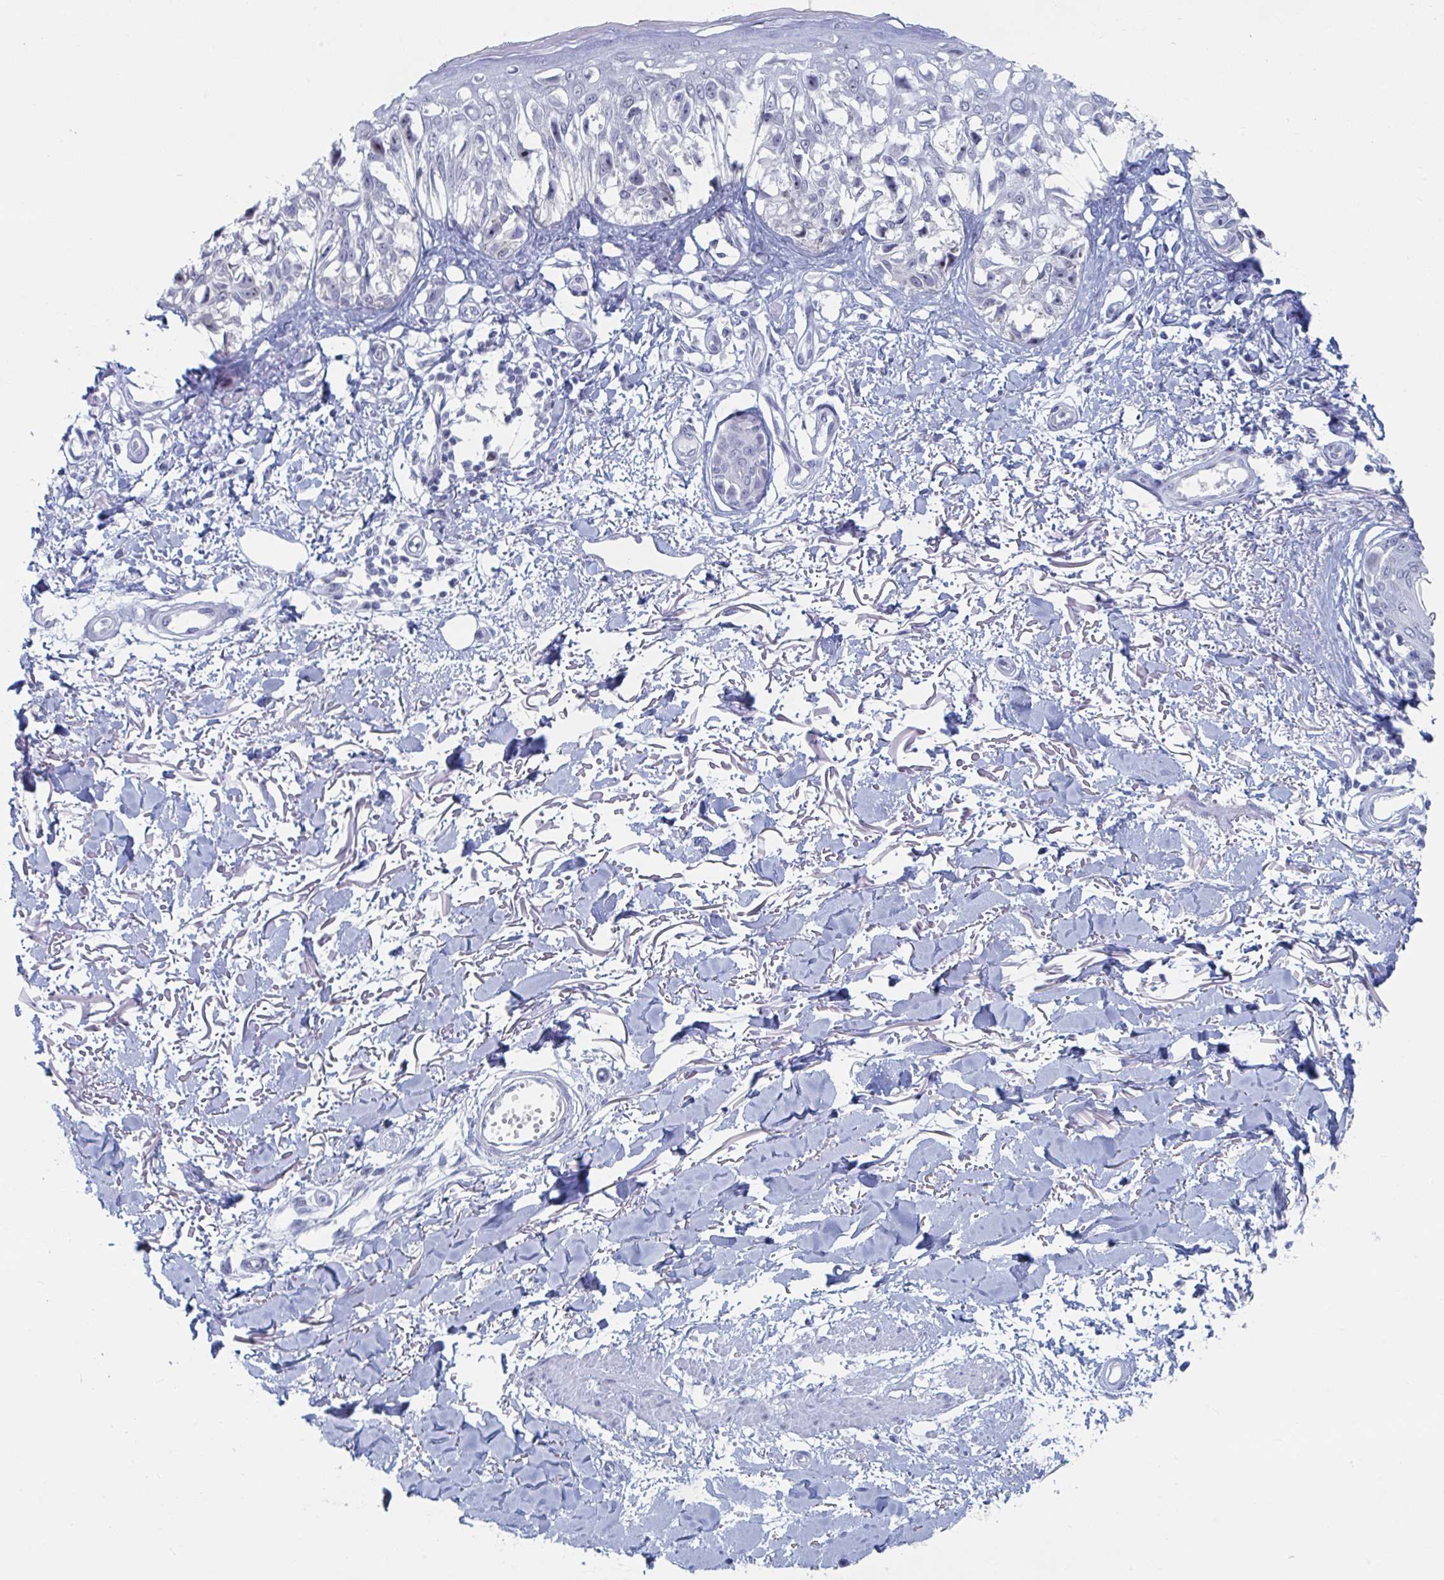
{"staining": {"intensity": "negative", "quantity": "none", "location": "none"}, "tissue": "melanoma", "cell_type": "Tumor cells", "image_type": "cancer", "snomed": [{"axis": "morphology", "description": "Malignant melanoma, NOS"}, {"axis": "topography", "description": "Skin"}], "caption": "There is no significant positivity in tumor cells of melanoma.", "gene": "NR1H2", "patient": {"sex": "male", "age": 73}}